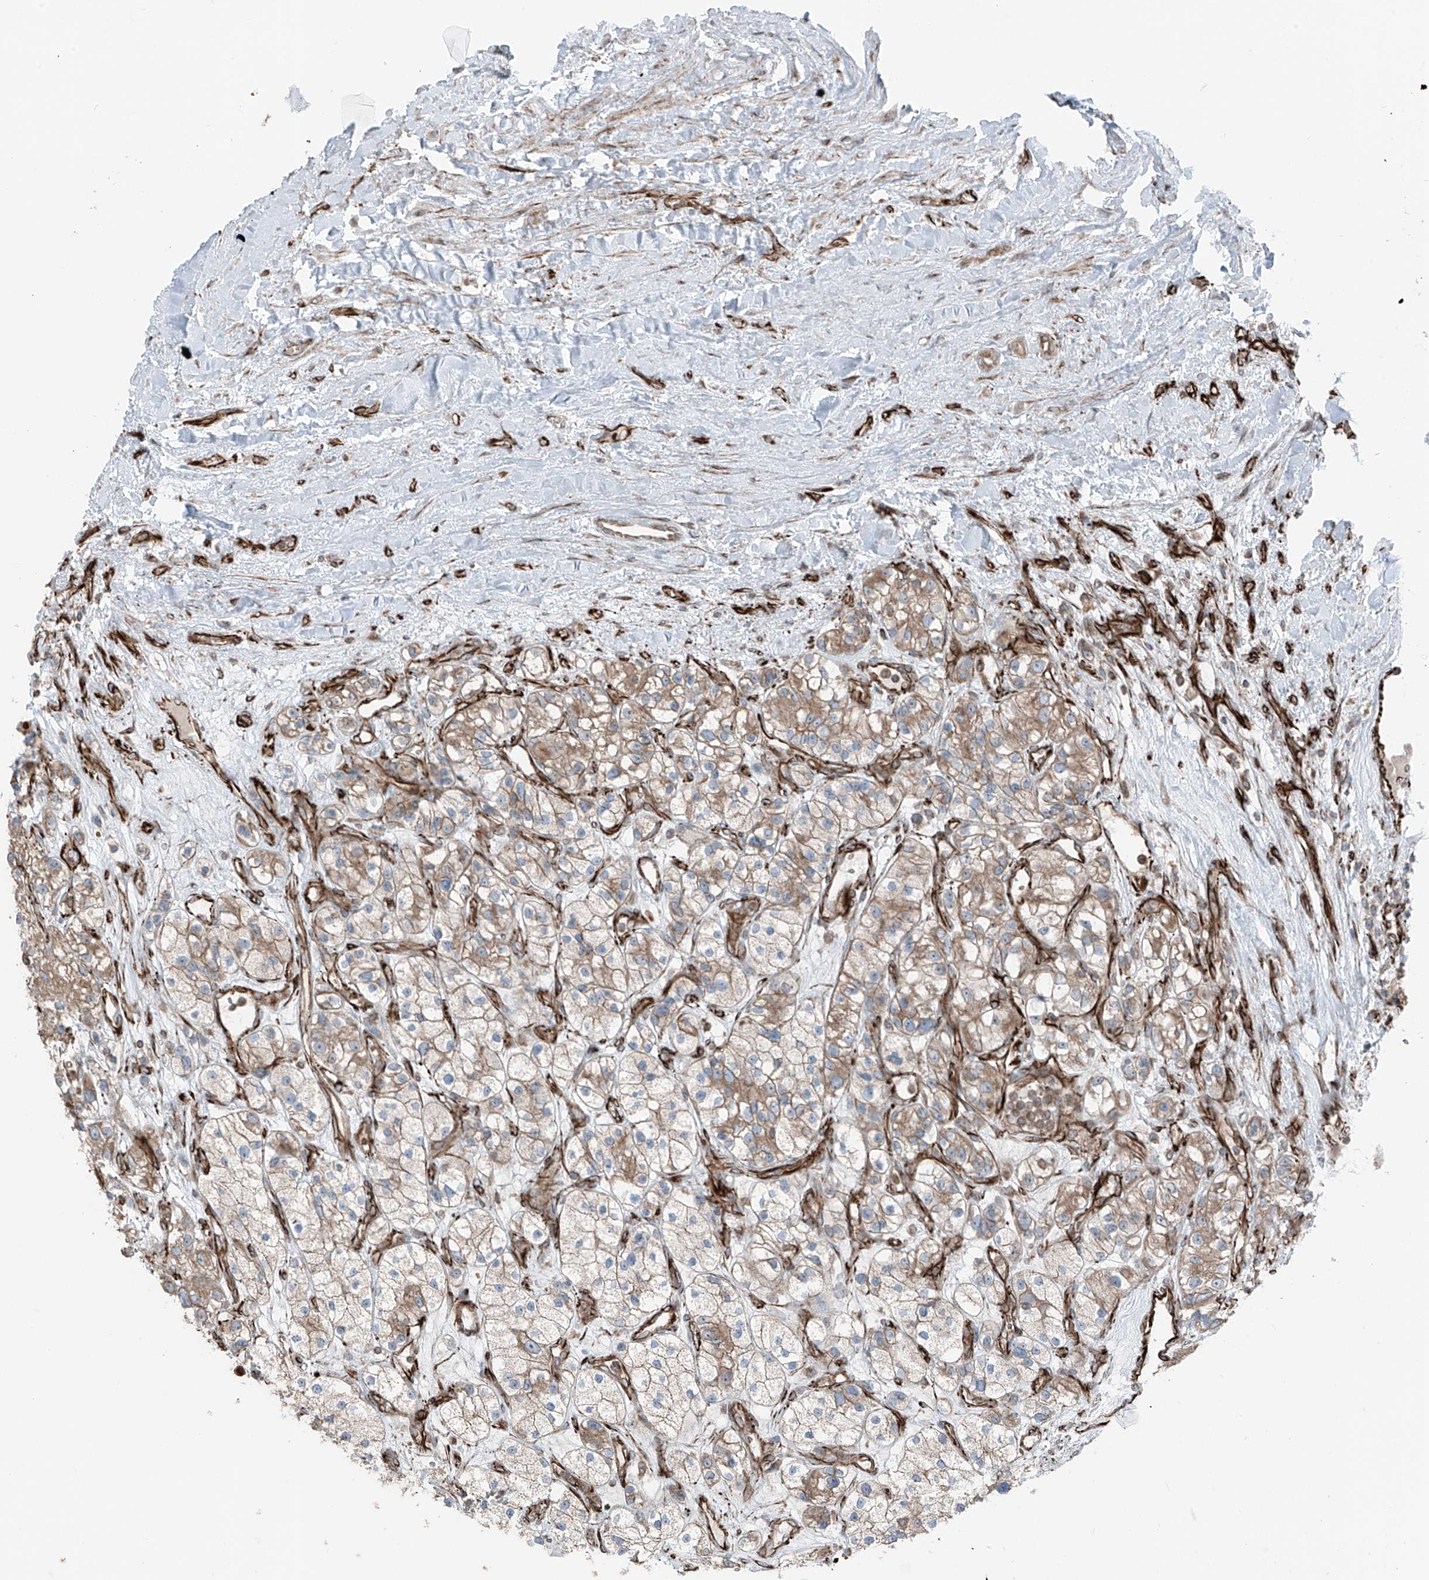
{"staining": {"intensity": "weak", "quantity": "25%-75%", "location": "cytoplasmic/membranous"}, "tissue": "renal cancer", "cell_type": "Tumor cells", "image_type": "cancer", "snomed": [{"axis": "morphology", "description": "Adenocarcinoma, NOS"}, {"axis": "topography", "description": "Kidney"}], "caption": "A micrograph of human adenocarcinoma (renal) stained for a protein exhibits weak cytoplasmic/membranous brown staining in tumor cells. Immunohistochemistry stains the protein in brown and the nuclei are stained blue.", "gene": "ERLEC1", "patient": {"sex": "female", "age": 57}}